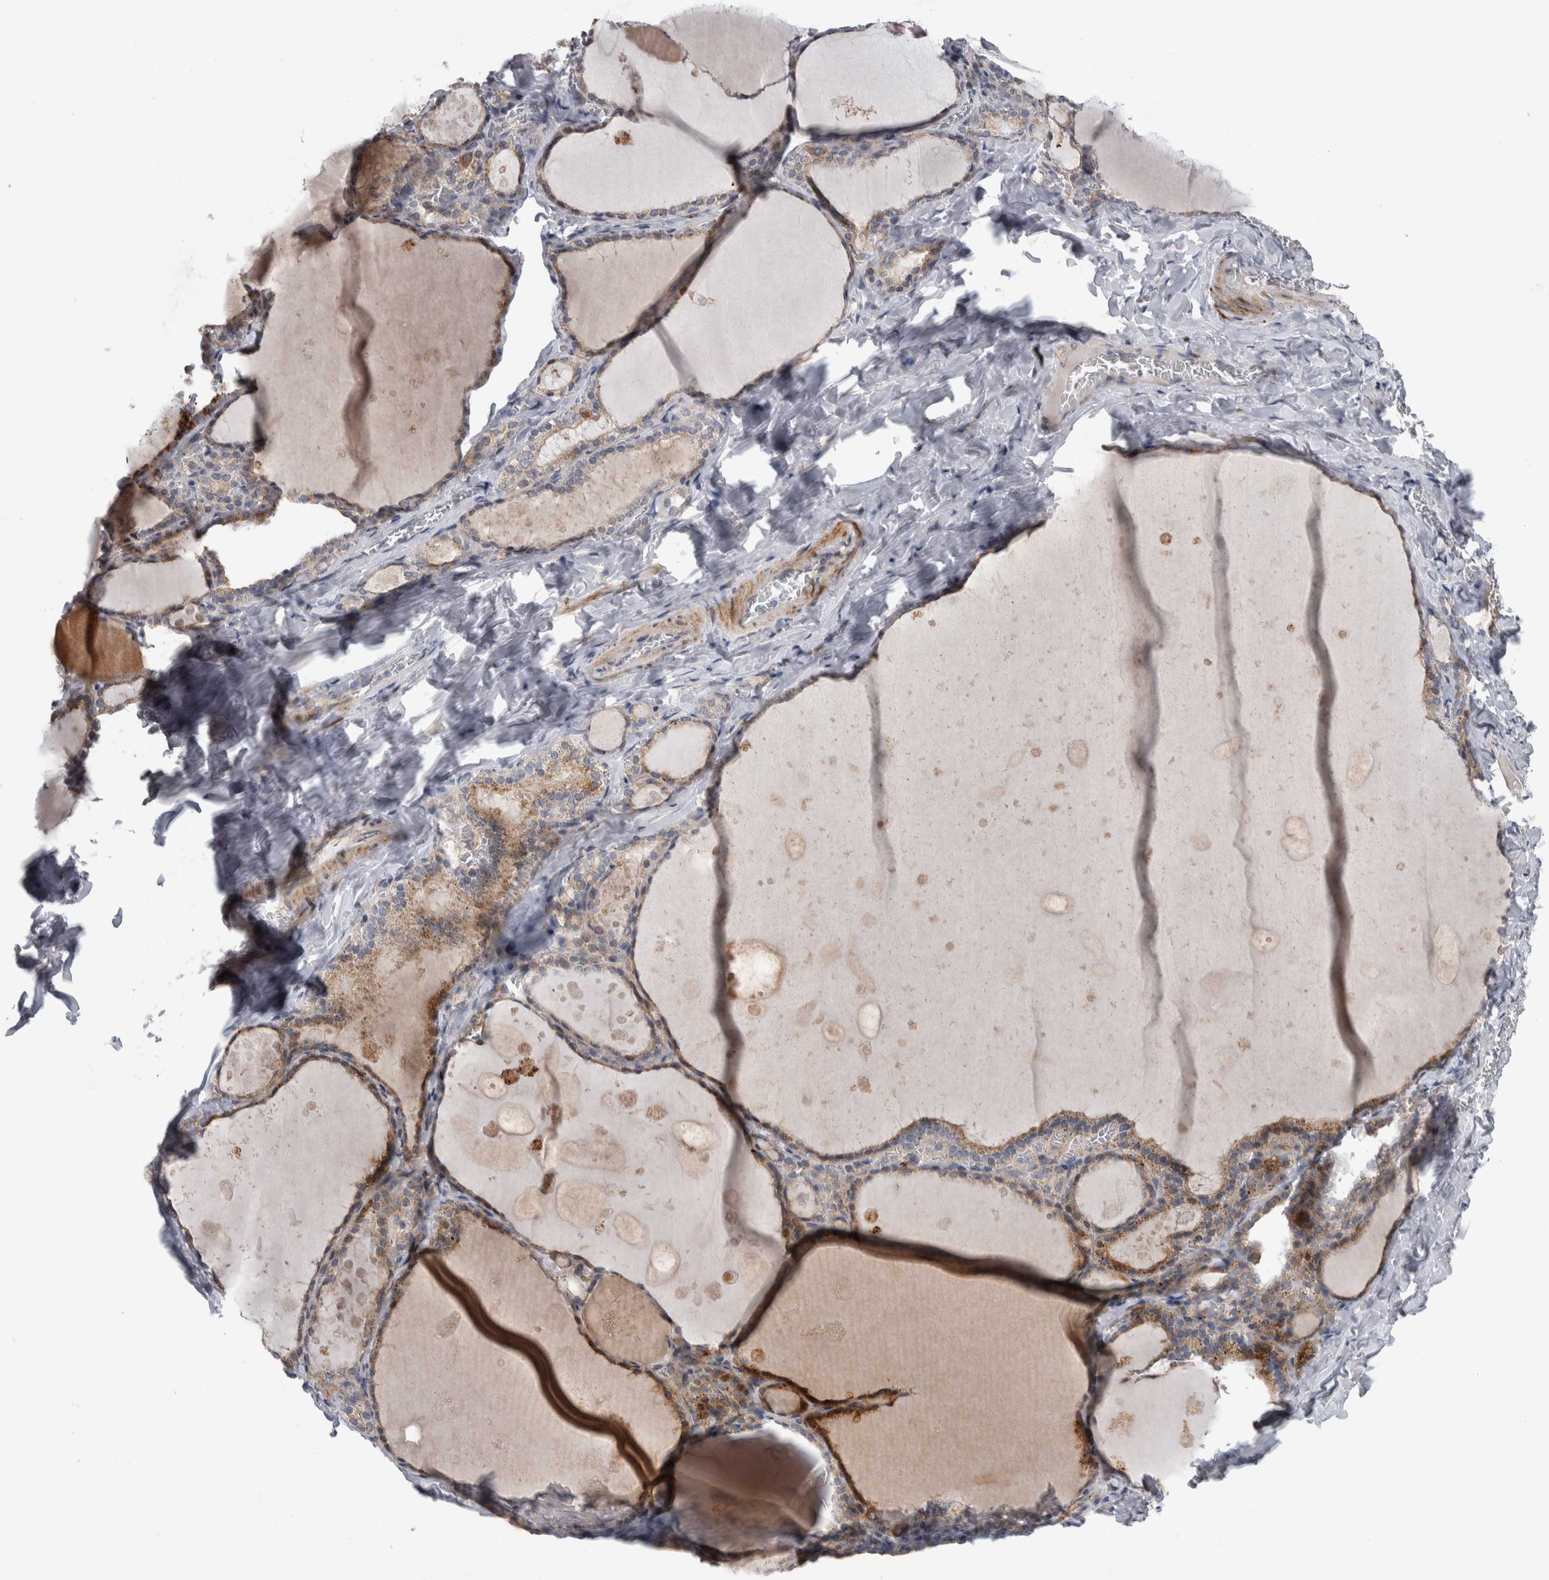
{"staining": {"intensity": "moderate", "quantity": ">75%", "location": "cytoplasmic/membranous"}, "tissue": "thyroid gland", "cell_type": "Glandular cells", "image_type": "normal", "snomed": [{"axis": "morphology", "description": "Normal tissue, NOS"}, {"axis": "topography", "description": "Thyroid gland"}], "caption": "The histopathology image displays a brown stain indicating the presence of a protein in the cytoplasmic/membranous of glandular cells in thyroid gland. (IHC, brightfield microscopy, high magnification).", "gene": "FAM83G", "patient": {"sex": "male", "age": 56}}